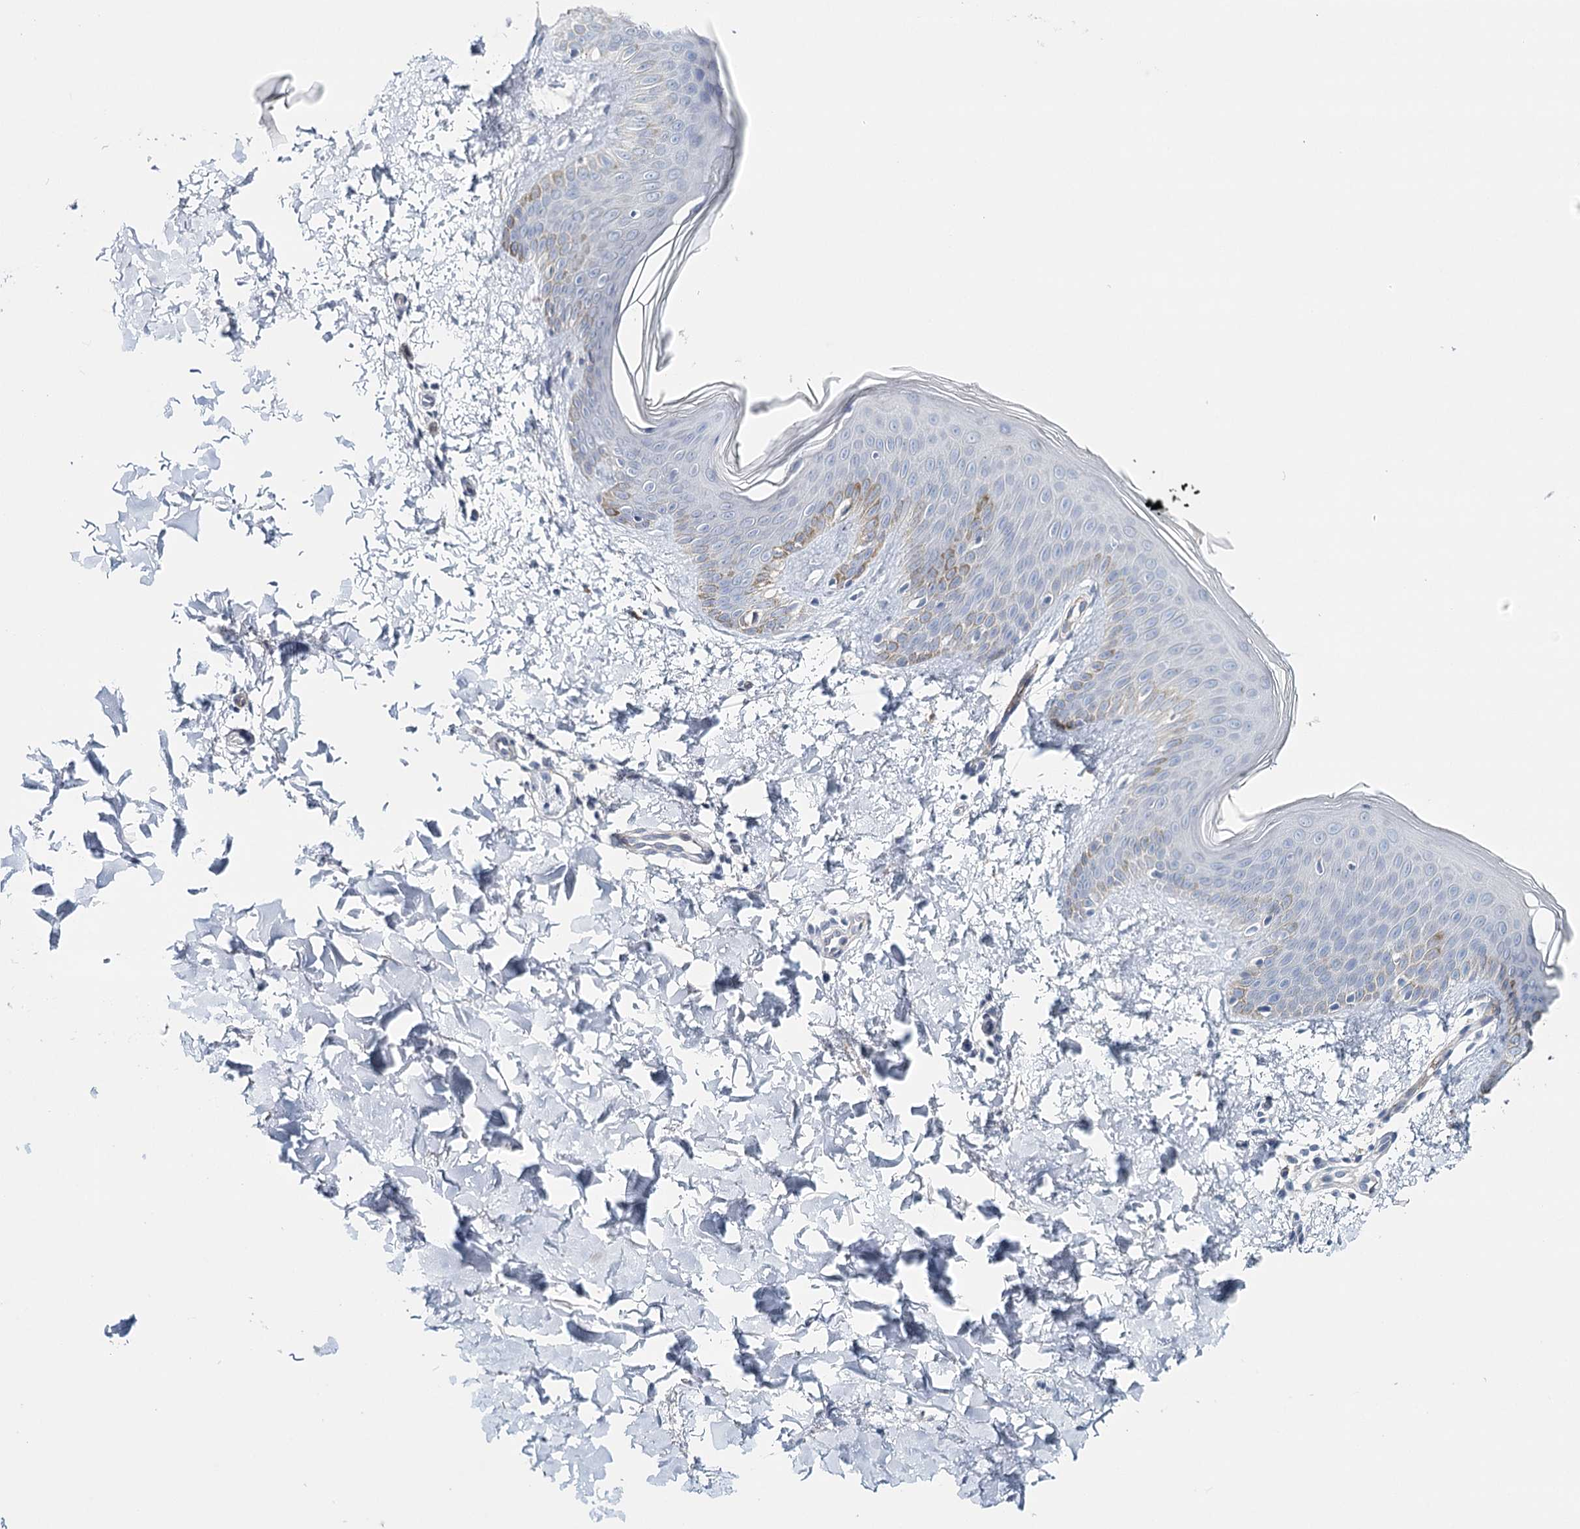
{"staining": {"intensity": "negative", "quantity": "none", "location": "none"}, "tissue": "skin", "cell_type": "Fibroblasts", "image_type": "normal", "snomed": [{"axis": "morphology", "description": "Normal tissue, NOS"}, {"axis": "topography", "description": "Skin"}], "caption": "Image shows no protein staining in fibroblasts of unremarkable skin.", "gene": "SYNPO", "patient": {"sex": "male", "age": 36}}